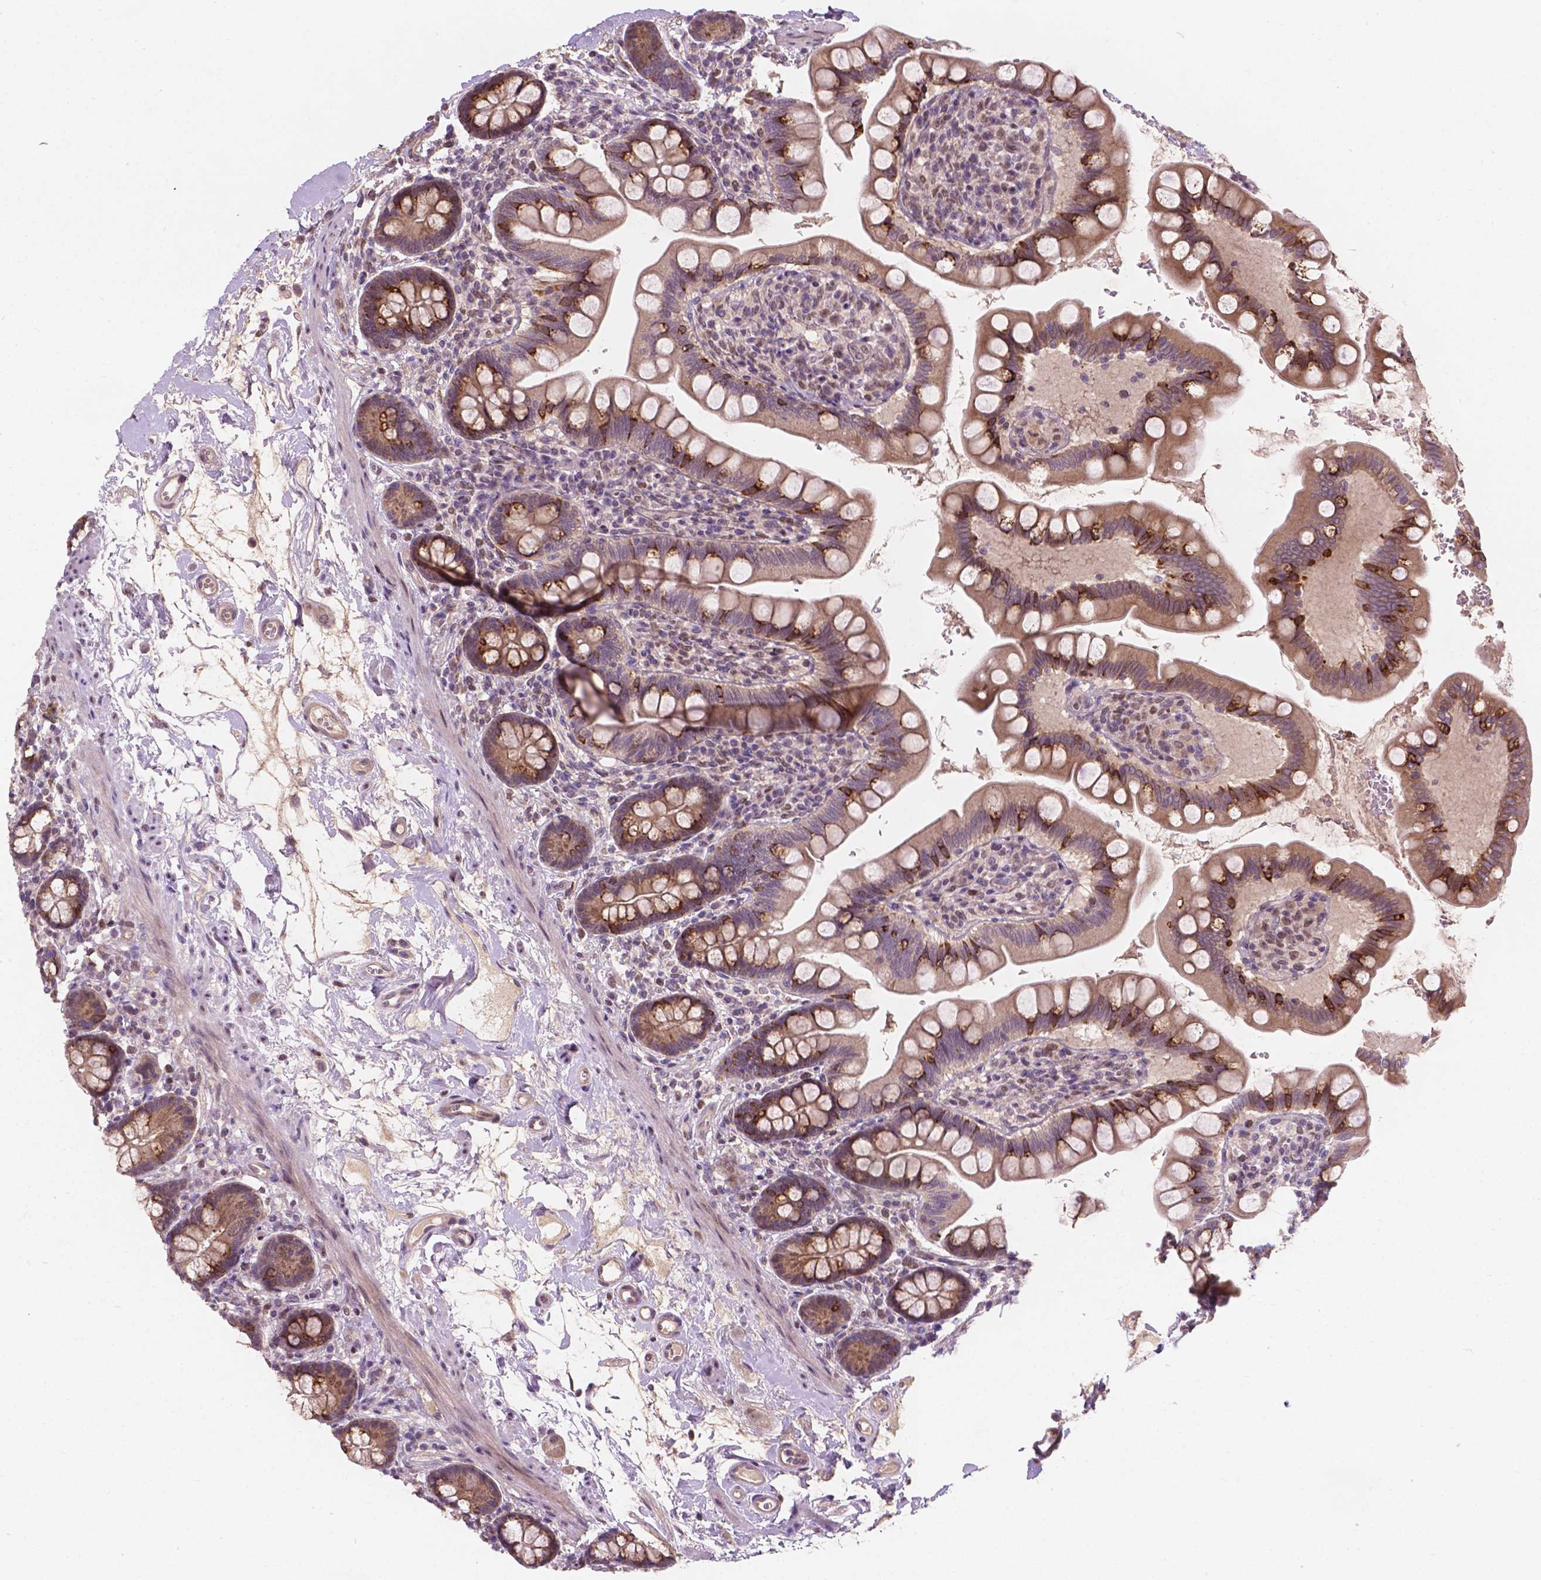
{"staining": {"intensity": "moderate", "quantity": ">75%", "location": "cytoplasmic/membranous"}, "tissue": "small intestine", "cell_type": "Glandular cells", "image_type": "normal", "snomed": [{"axis": "morphology", "description": "Normal tissue, NOS"}, {"axis": "topography", "description": "Small intestine"}], "caption": "Immunohistochemical staining of normal human small intestine demonstrates medium levels of moderate cytoplasmic/membranous expression in approximately >75% of glandular cells.", "gene": "DUSP16", "patient": {"sex": "female", "age": 56}}